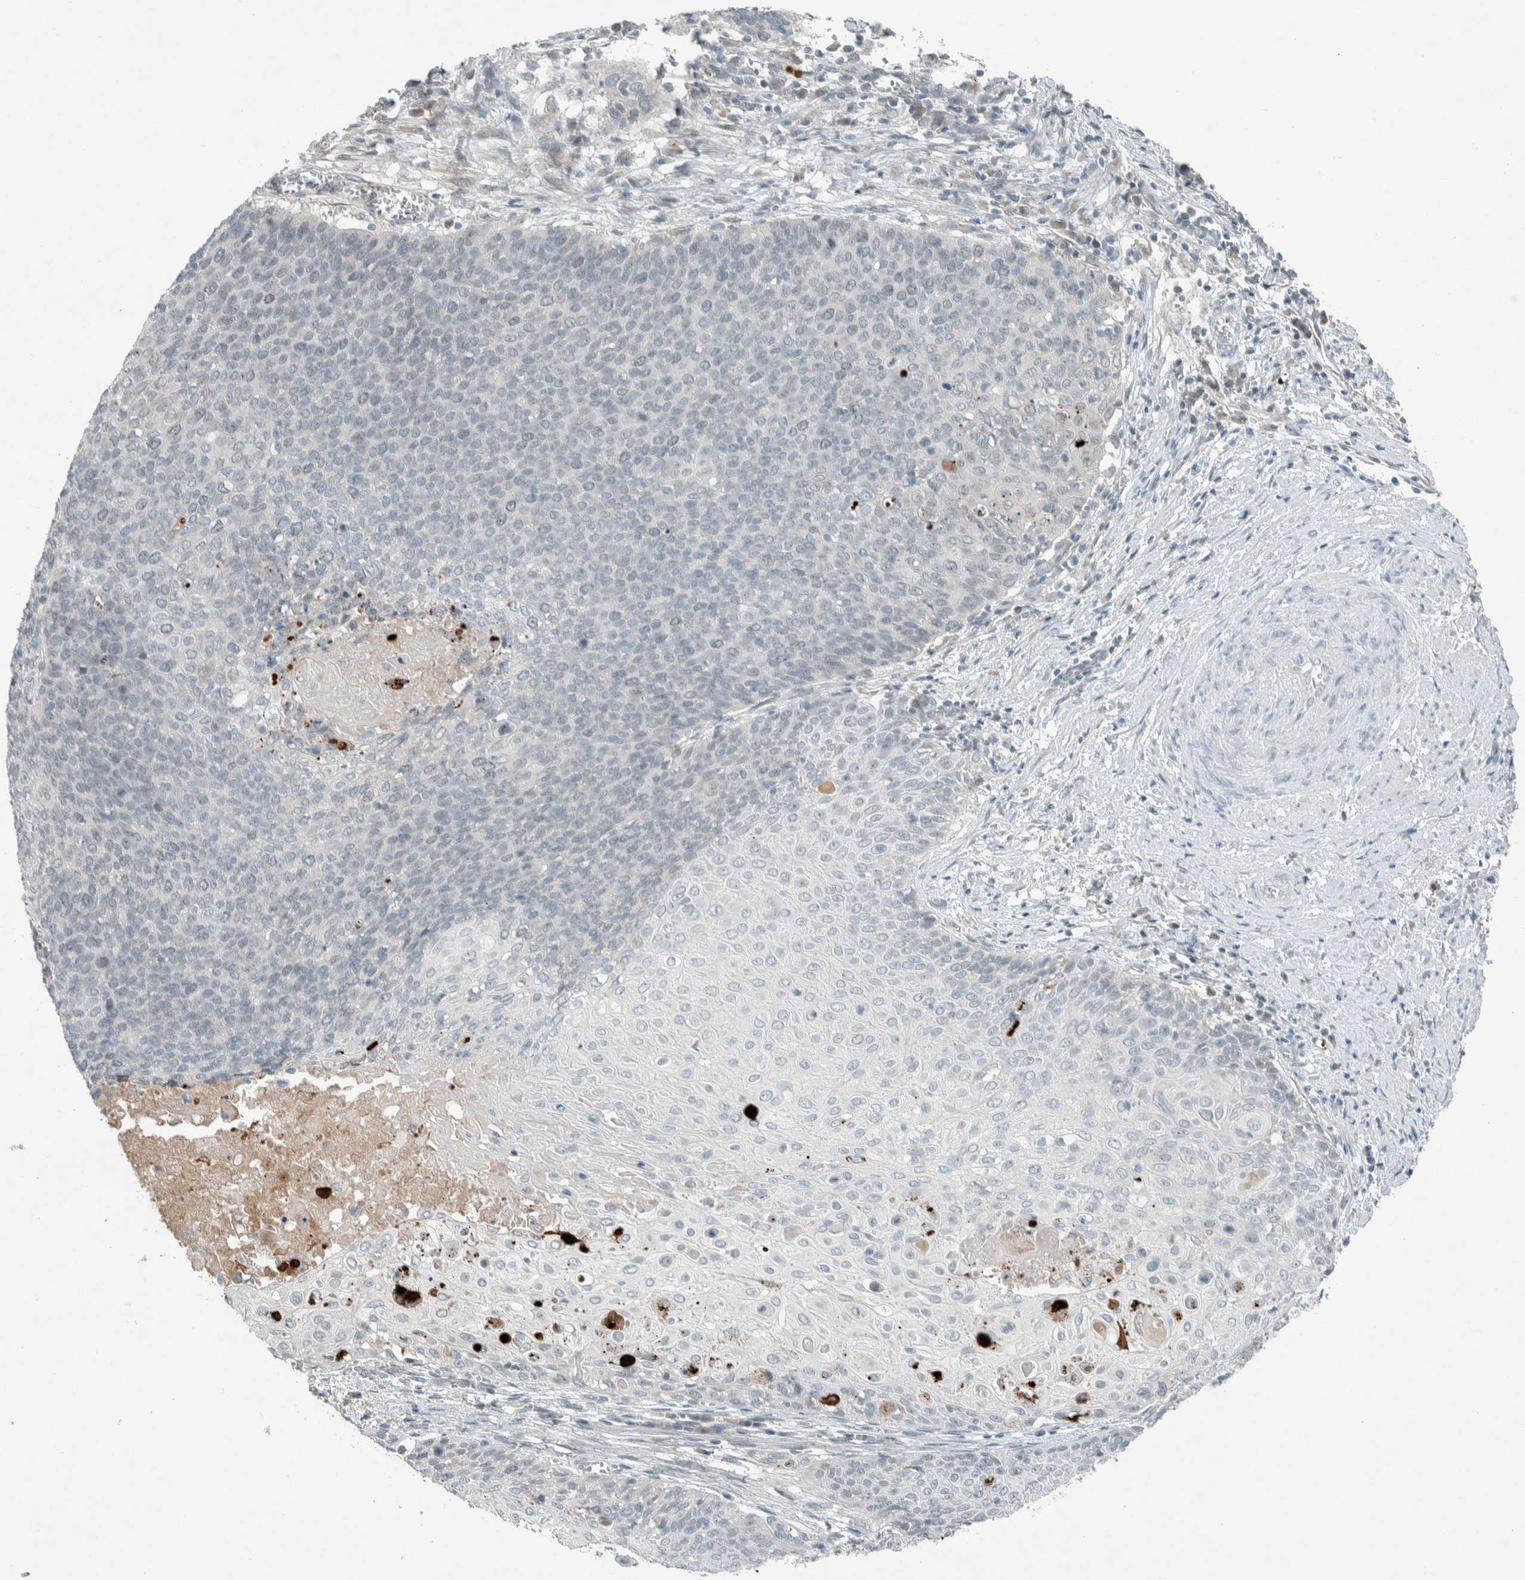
{"staining": {"intensity": "moderate", "quantity": "<25%", "location": "cytoplasmic/membranous"}, "tissue": "cervical cancer", "cell_type": "Tumor cells", "image_type": "cancer", "snomed": [{"axis": "morphology", "description": "Squamous cell carcinoma, NOS"}, {"axis": "topography", "description": "Cervix"}], "caption": "Cervical cancer was stained to show a protein in brown. There is low levels of moderate cytoplasmic/membranous staining in approximately <25% of tumor cells.", "gene": "CERCAM", "patient": {"sex": "female", "age": 39}}